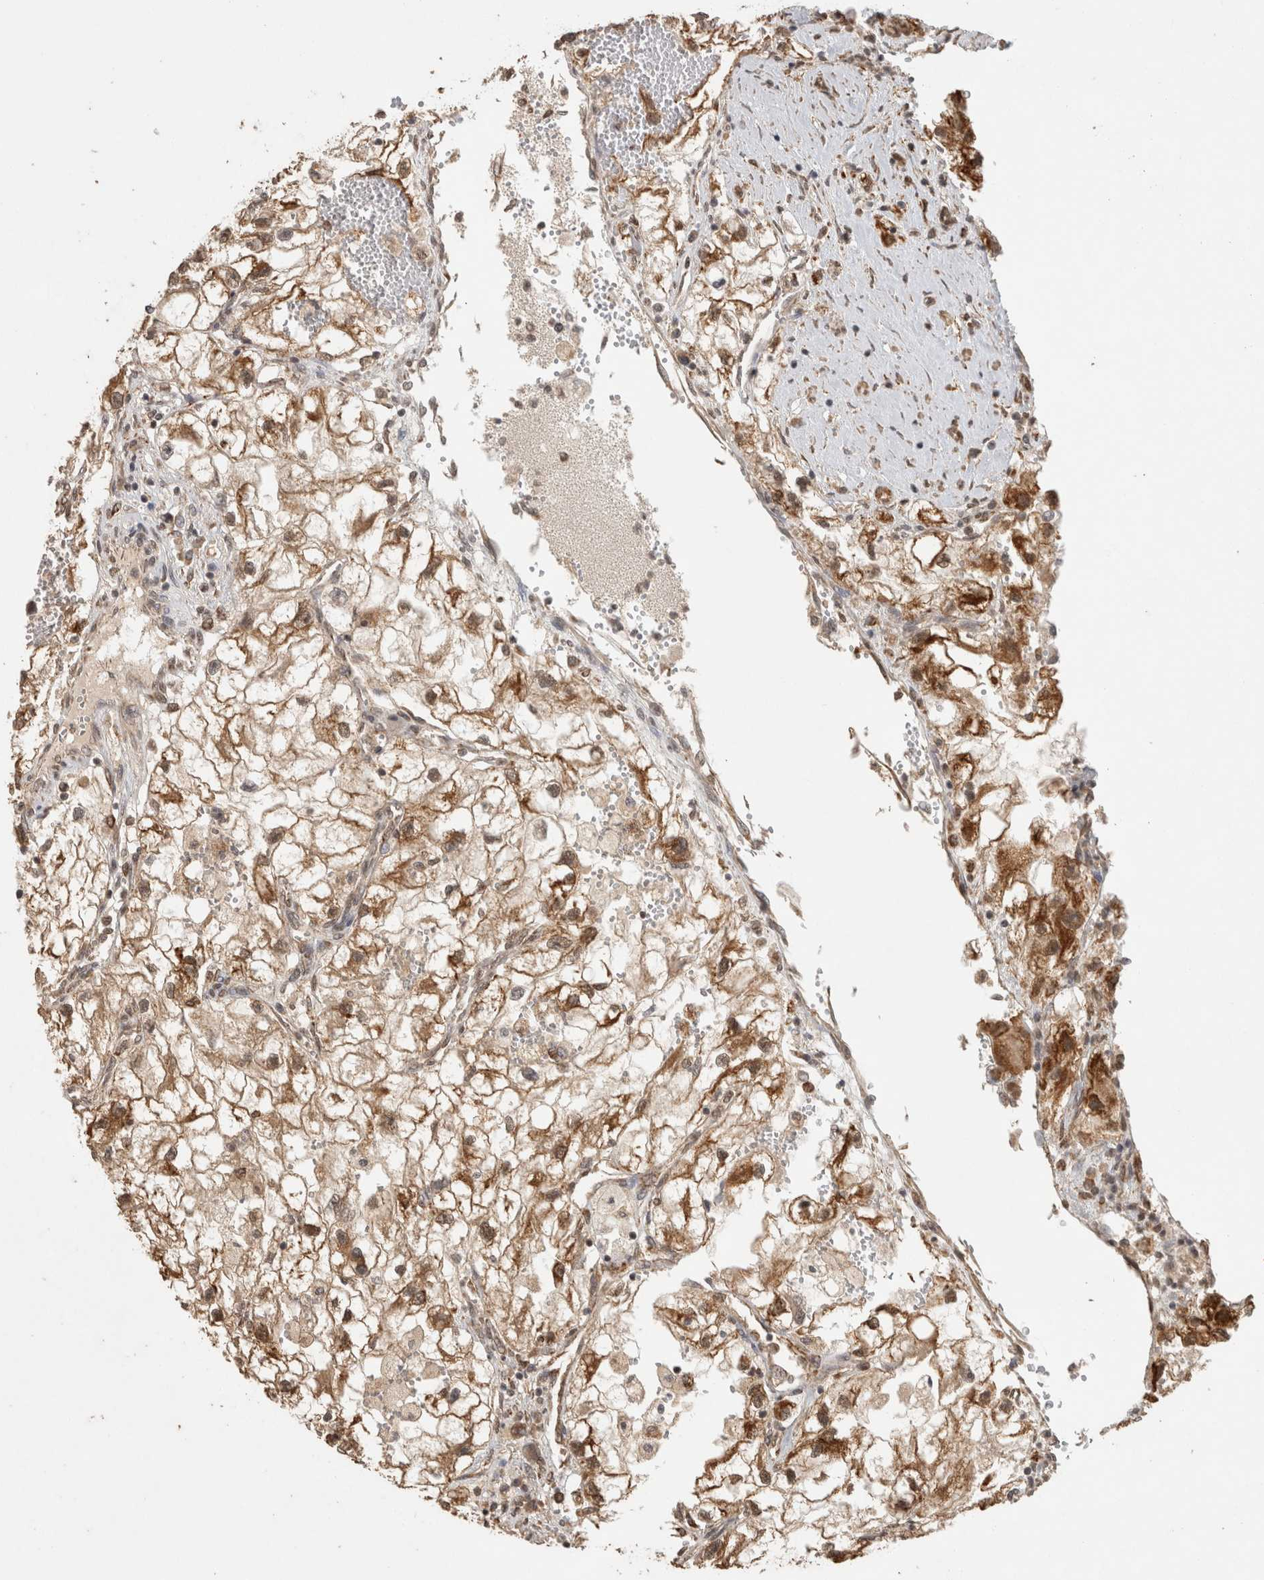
{"staining": {"intensity": "moderate", "quantity": ">75%", "location": "cytoplasmic/membranous"}, "tissue": "renal cancer", "cell_type": "Tumor cells", "image_type": "cancer", "snomed": [{"axis": "morphology", "description": "Adenocarcinoma, NOS"}, {"axis": "topography", "description": "Kidney"}], "caption": "An immunohistochemistry (IHC) photomicrograph of neoplastic tissue is shown. Protein staining in brown labels moderate cytoplasmic/membranous positivity in renal cancer within tumor cells.", "gene": "BNIP3L", "patient": {"sex": "female", "age": 70}}